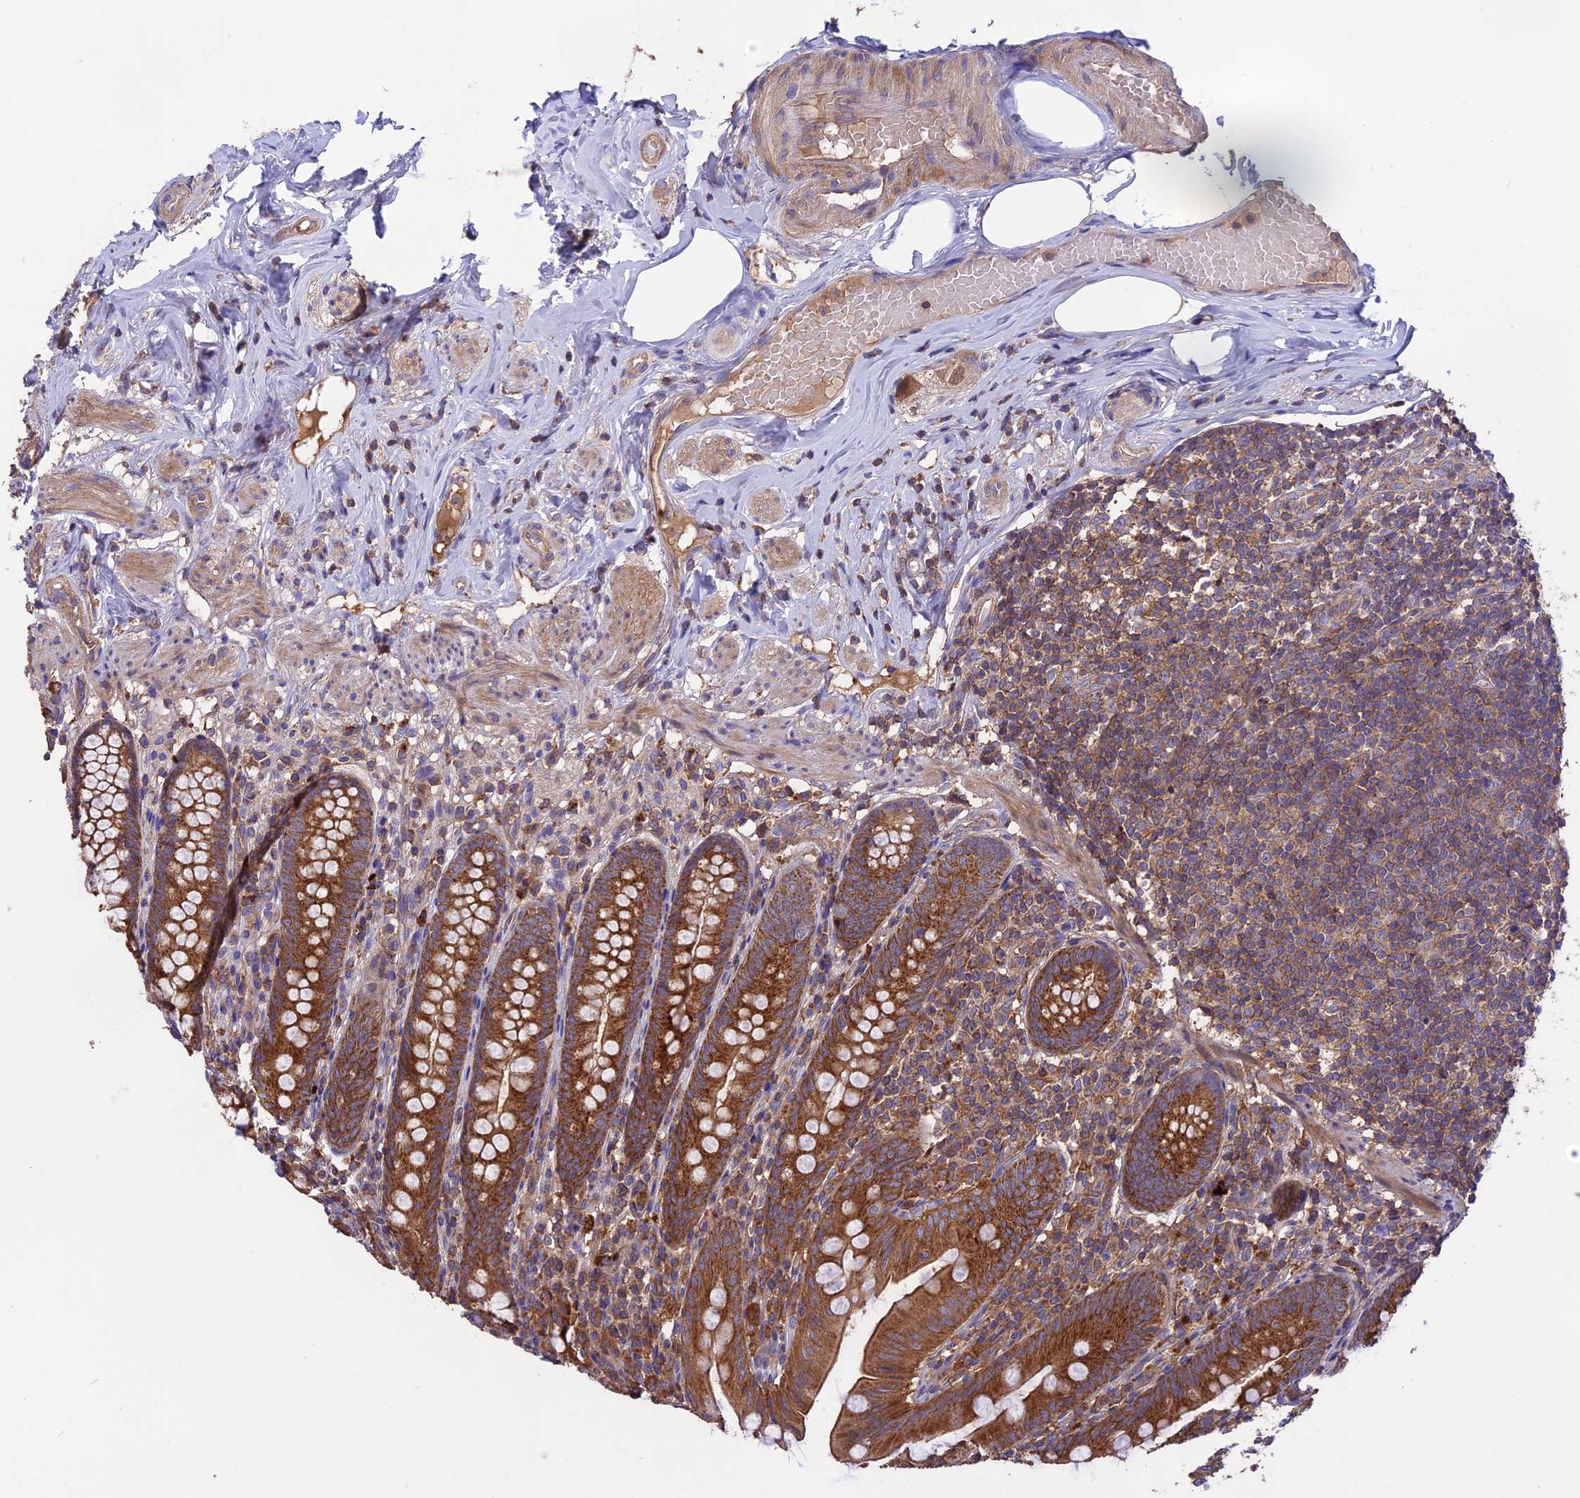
{"staining": {"intensity": "strong", "quantity": ">75%", "location": "cytoplasmic/membranous"}, "tissue": "appendix", "cell_type": "Glandular cells", "image_type": "normal", "snomed": [{"axis": "morphology", "description": "Normal tissue, NOS"}, {"axis": "topography", "description": "Appendix"}], "caption": "Immunohistochemistry micrograph of unremarkable appendix stained for a protein (brown), which exhibits high levels of strong cytoplasmic/membranous staining in about >75% of glandular cells.", "gene": "NUDT8", "patient": {"sex": "male", "age": 55}}